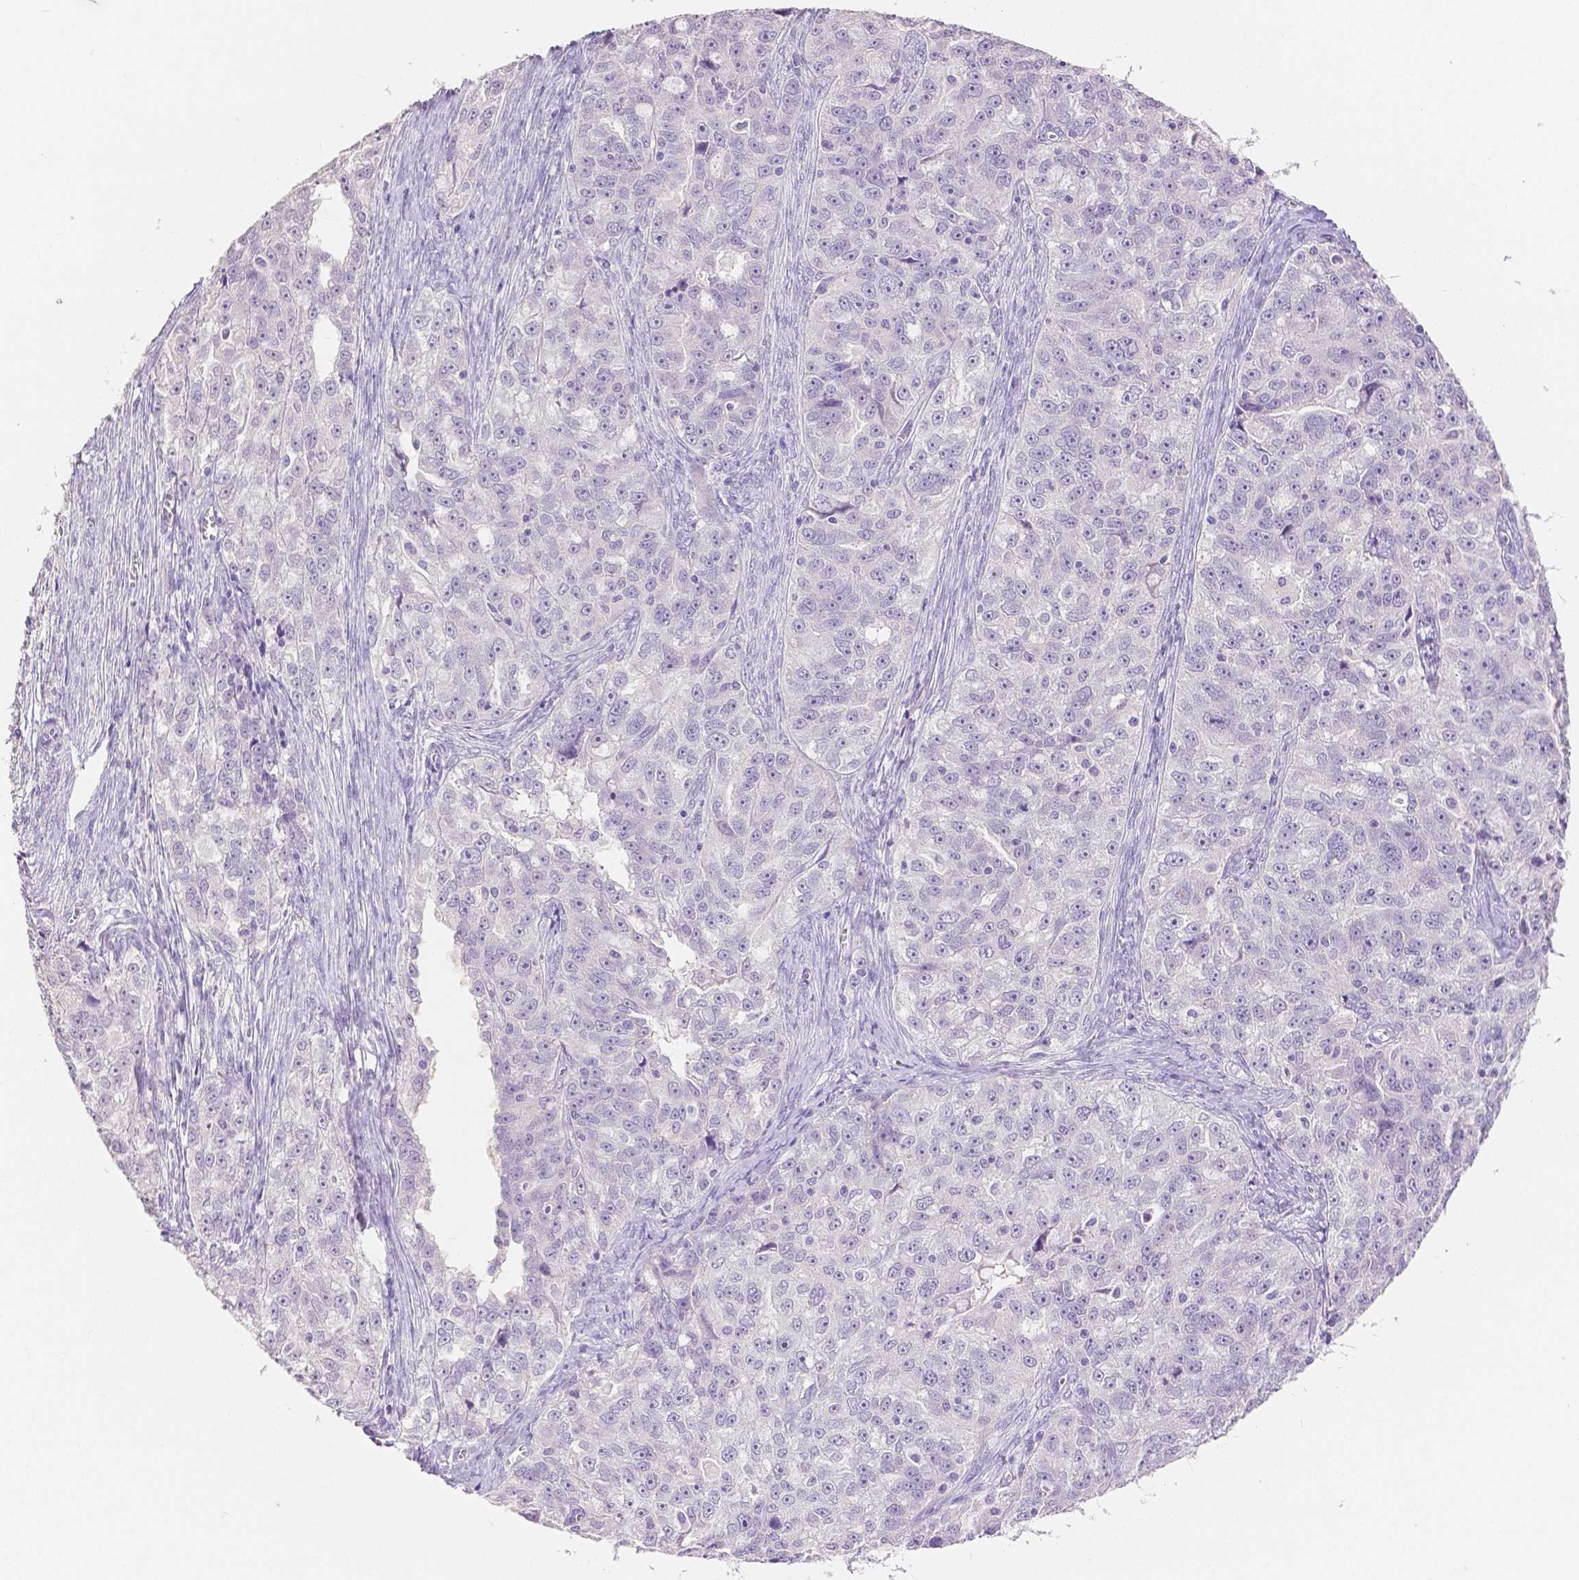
{"staining": {"intensity": "negative", "quantity": "none", "location": "none"}, "tissue": "ovarian cancer", "cell_type": "Tumor cells", "image_type": "cancer", "snomed": [{"axis": "morphology", "description": "Cystadenocarcinoma, serous, NOS"}, {"axis": "topography", "description": "Ovary"}], "caption": "IHC of ovarian serous cystadenocarcinoma shows no staining in tumor cells.", "gene": "HNF1B", "patient": {"sex": "female", "age": 51}}